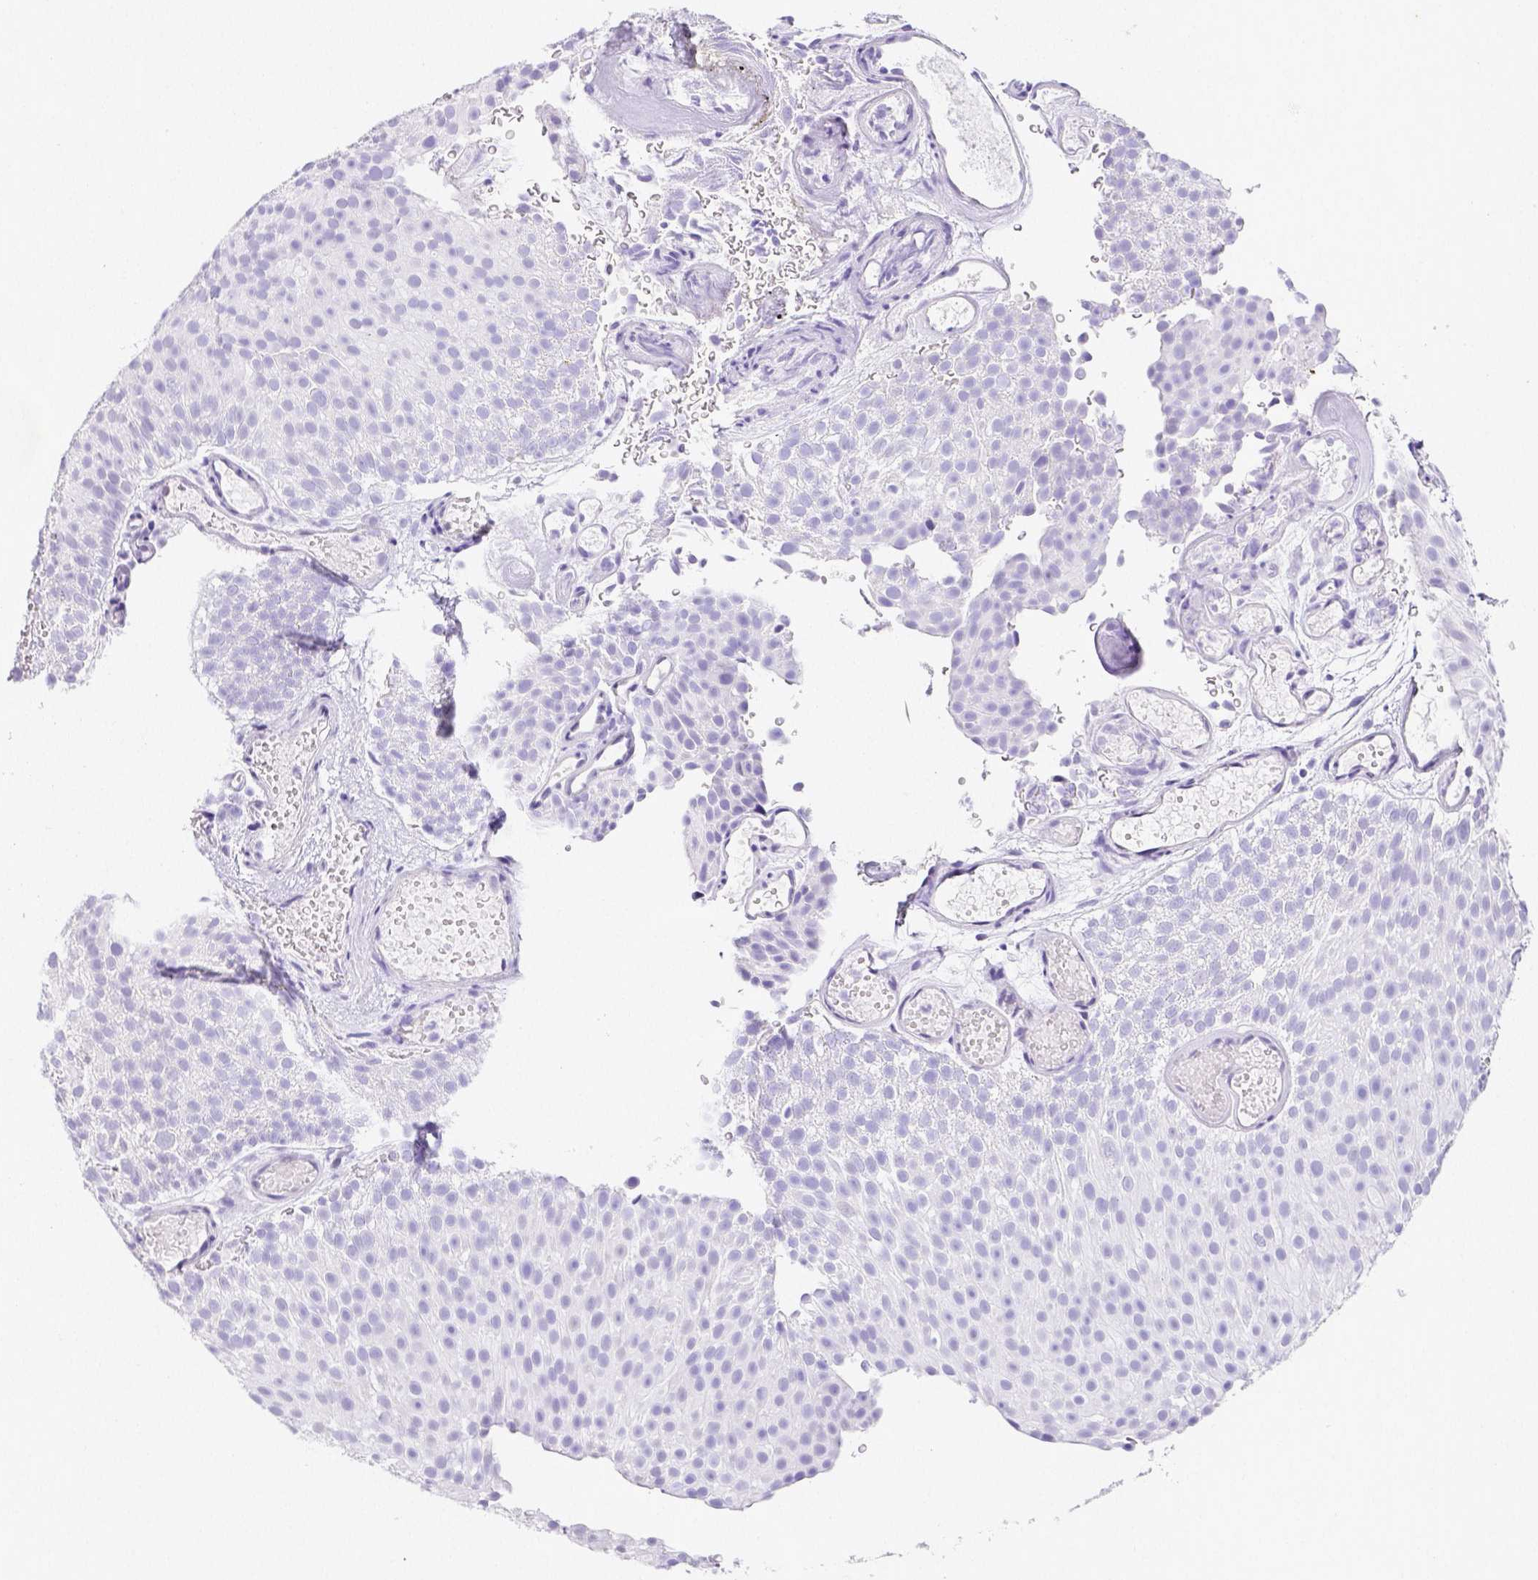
{"staining": {"intensity": "negative", "quantity": "none", "location": "none"}, "tissue": "urothelial cancer", "cell_type": "Tumor cells", "image_type": "cancer", "snomed": [{"axis": "morphology", "description": "Urothelial carcinoma, Low grade"}, {"axis": "topography", "description": "Urinary bladder"}], "caption": "A micrograph of urothelial cancer stained for a protein shows no brown staining in tumor cells.", "gene": "ARHGAP36", "patient": {"sex": "male", "age": 78}}